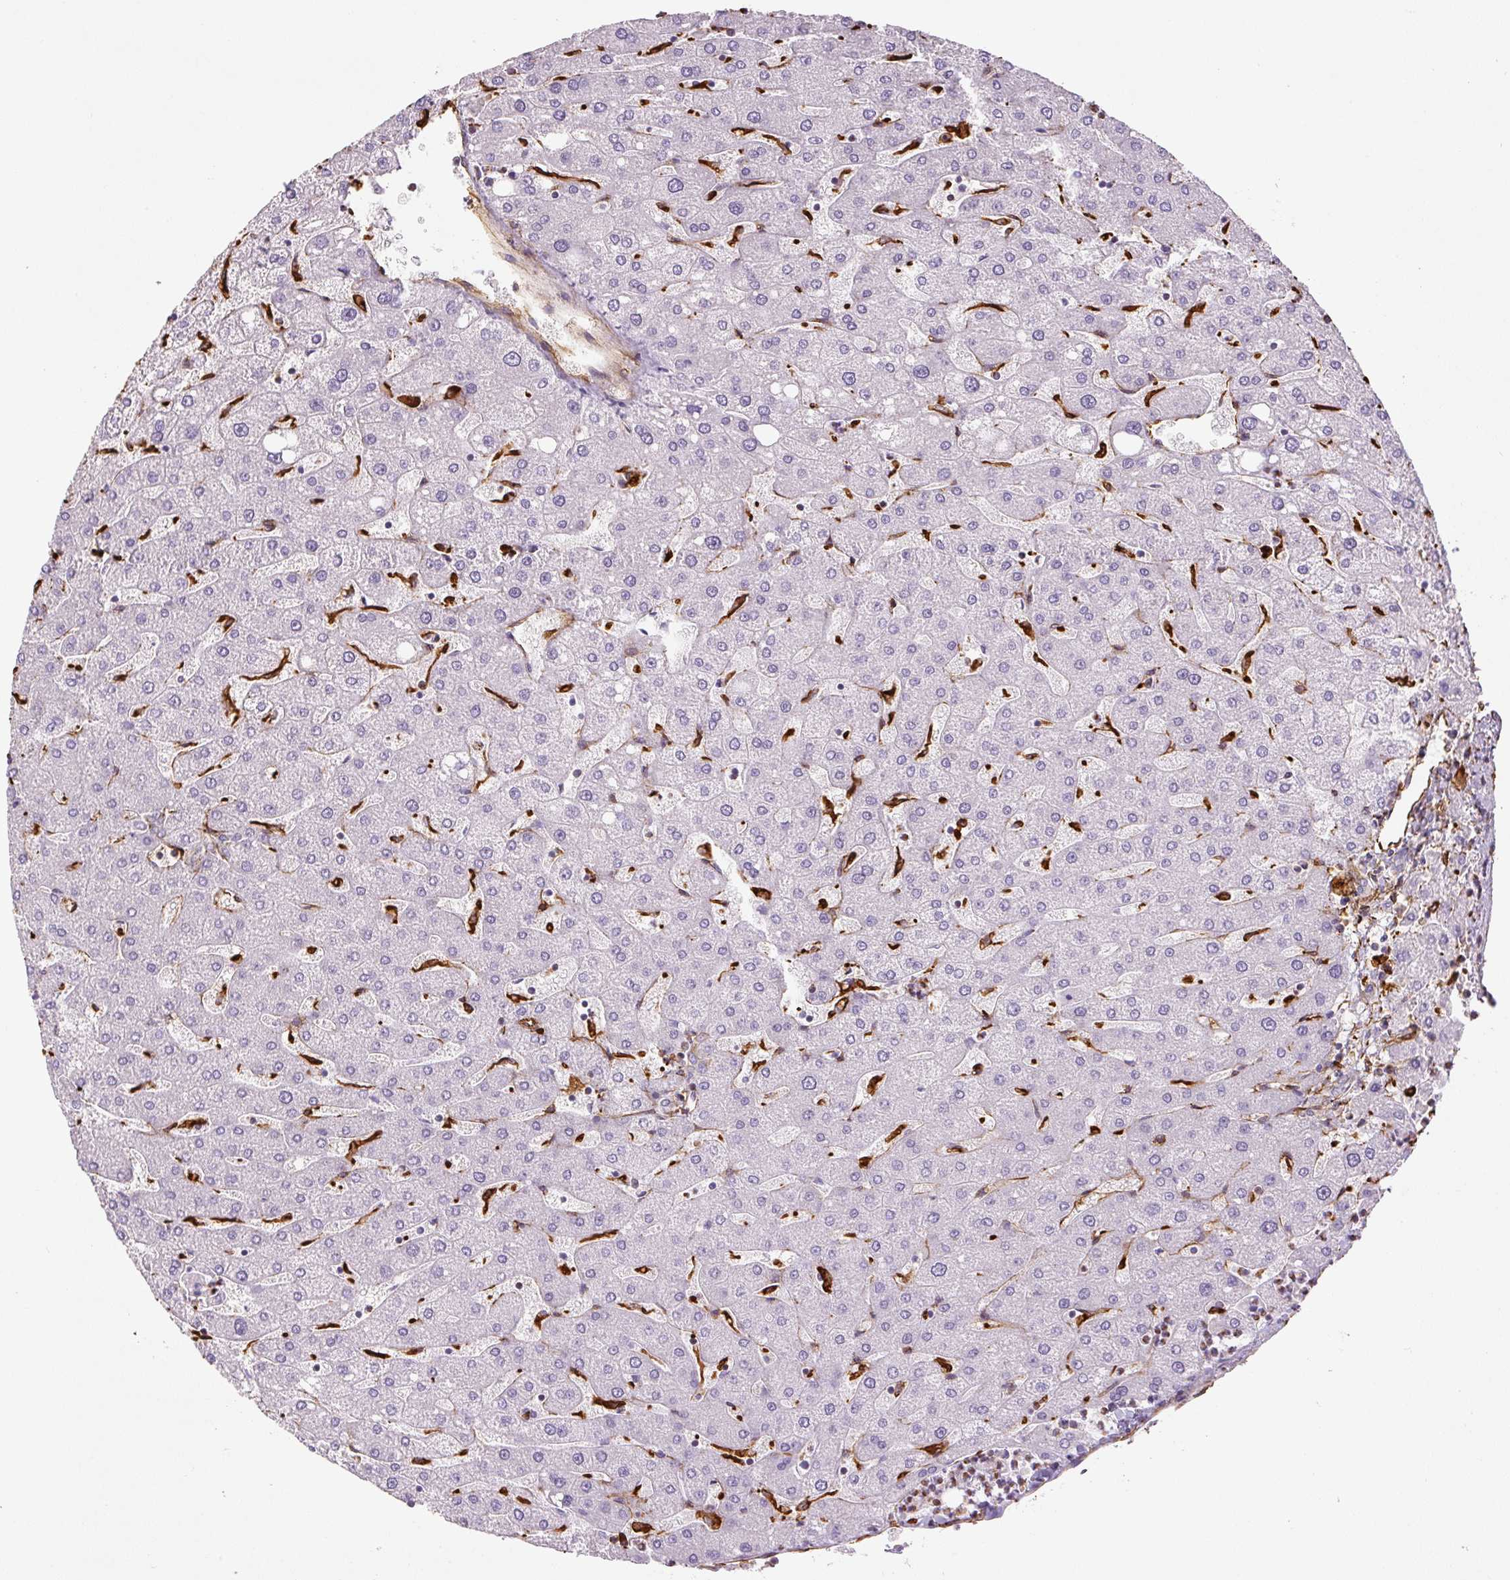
{"staining": {"intensity": "negative", "quantity": "none", "location": "none"}, "tissue": "liver", "cell_type": "Cholangiocytes", "image_type": "normal", "snomed": [{"axis": "morphology", "description": "Normal tissue, NOS"}, {"axis": "topography", "description": "Liver"}], "caption": "This micrograph is of normal liver stained with immunohistochemistry (IHC) to label a protein in brown with the nuclei are counter-stained blue. There is no positivity in cholangiocytes. (DAB (3,3'-diaminobenzidine) IHC with hematoxylin counter stain).", "gene": "VIM", "patient": {"sex": "male", "age": 67}}